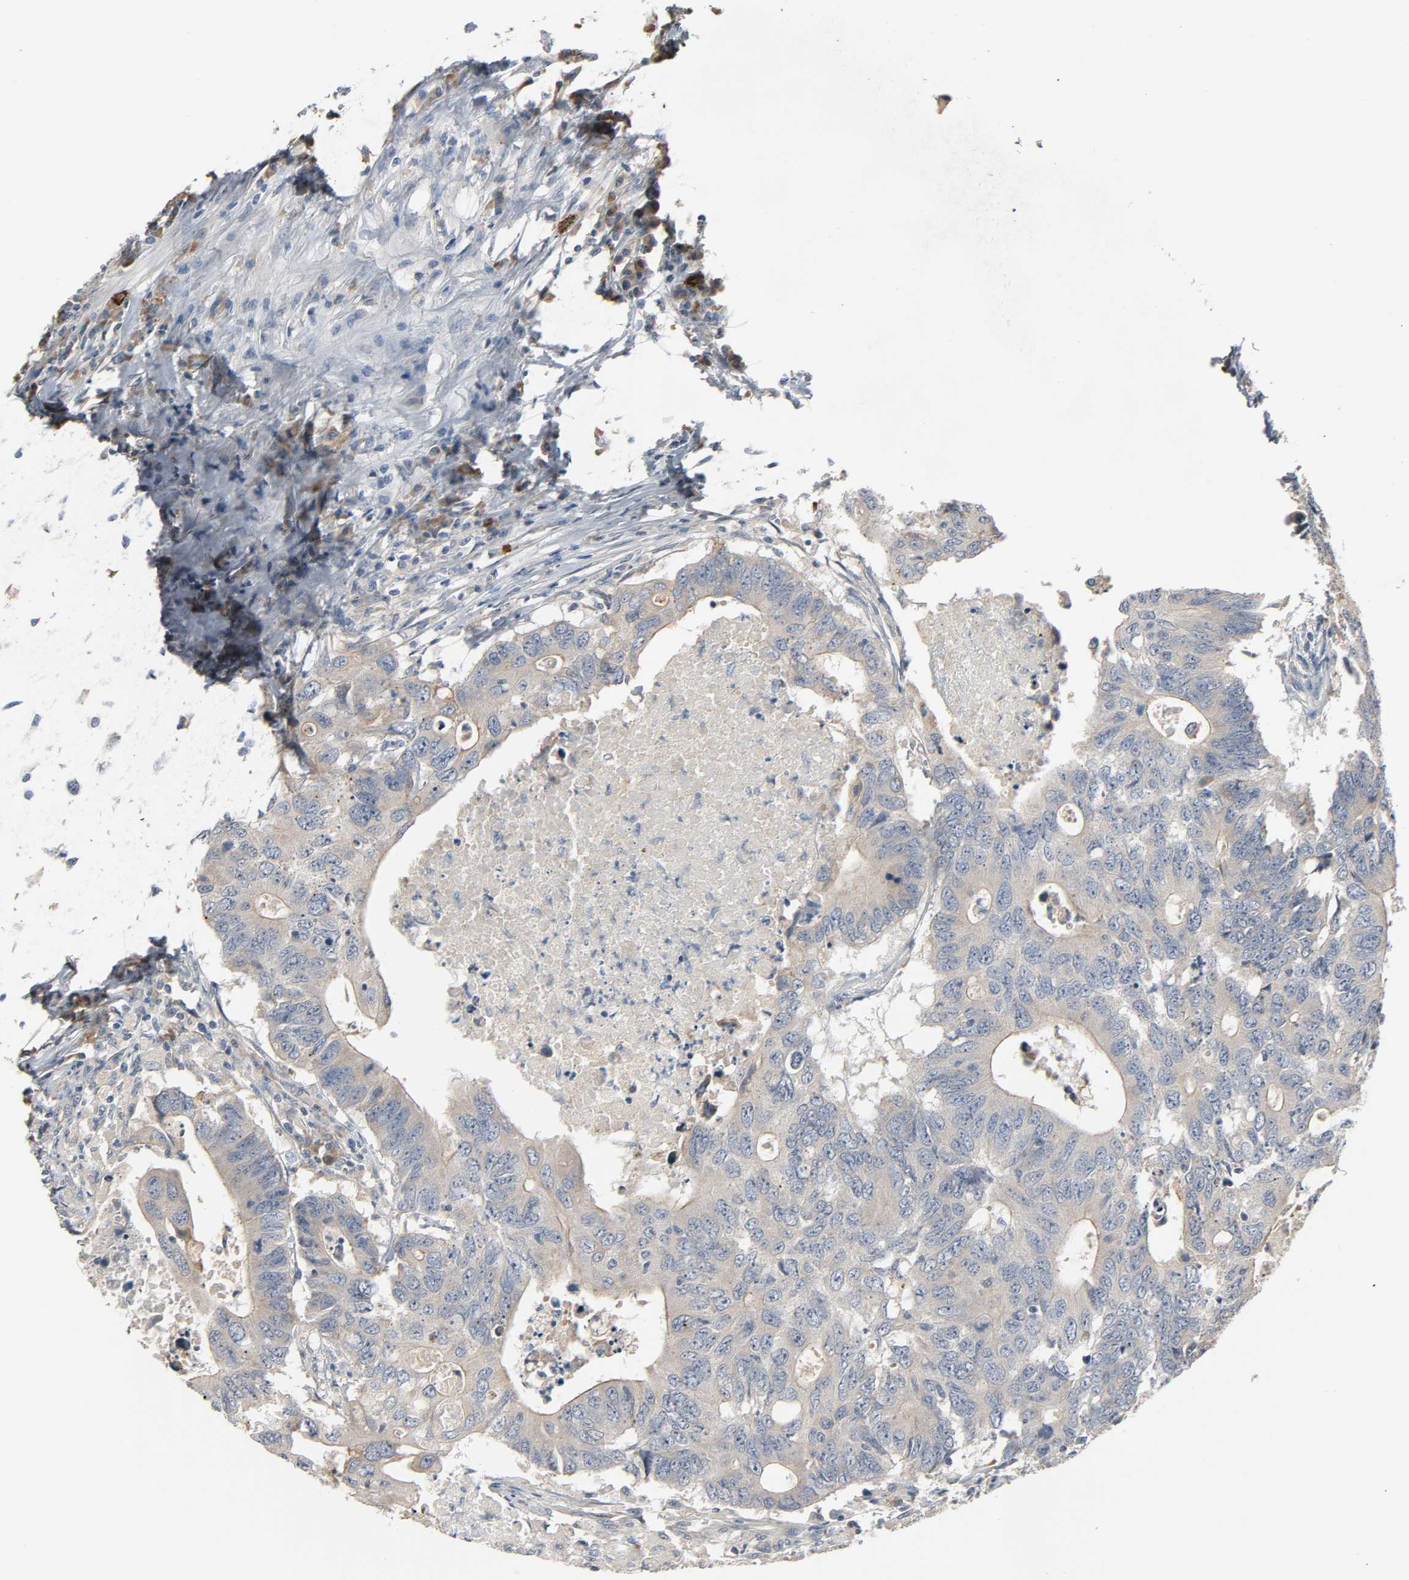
{"staining": {"intensity": "weak", "quantity": ">75%", "location": "cytoplasmic/membranous"}, "tissue": "colorectal cancer", "cell_type": "Tumor cells", "image_type": "cancer", "snomed": [{"axis": "morphology", "description": "Adenocarcinoma, NOS"}, {"axis": "topography", "description": "Colon"}], "caption": "There is low levels of weak cytoplasmic/membranous positivity in tumor cells of colorectal cancer (adenocarcinoma), as demonstrated by immunohistochemical staining (brown color).", "gene": "LIMCH1", "patient": {"sex": "male", "age": 71}}